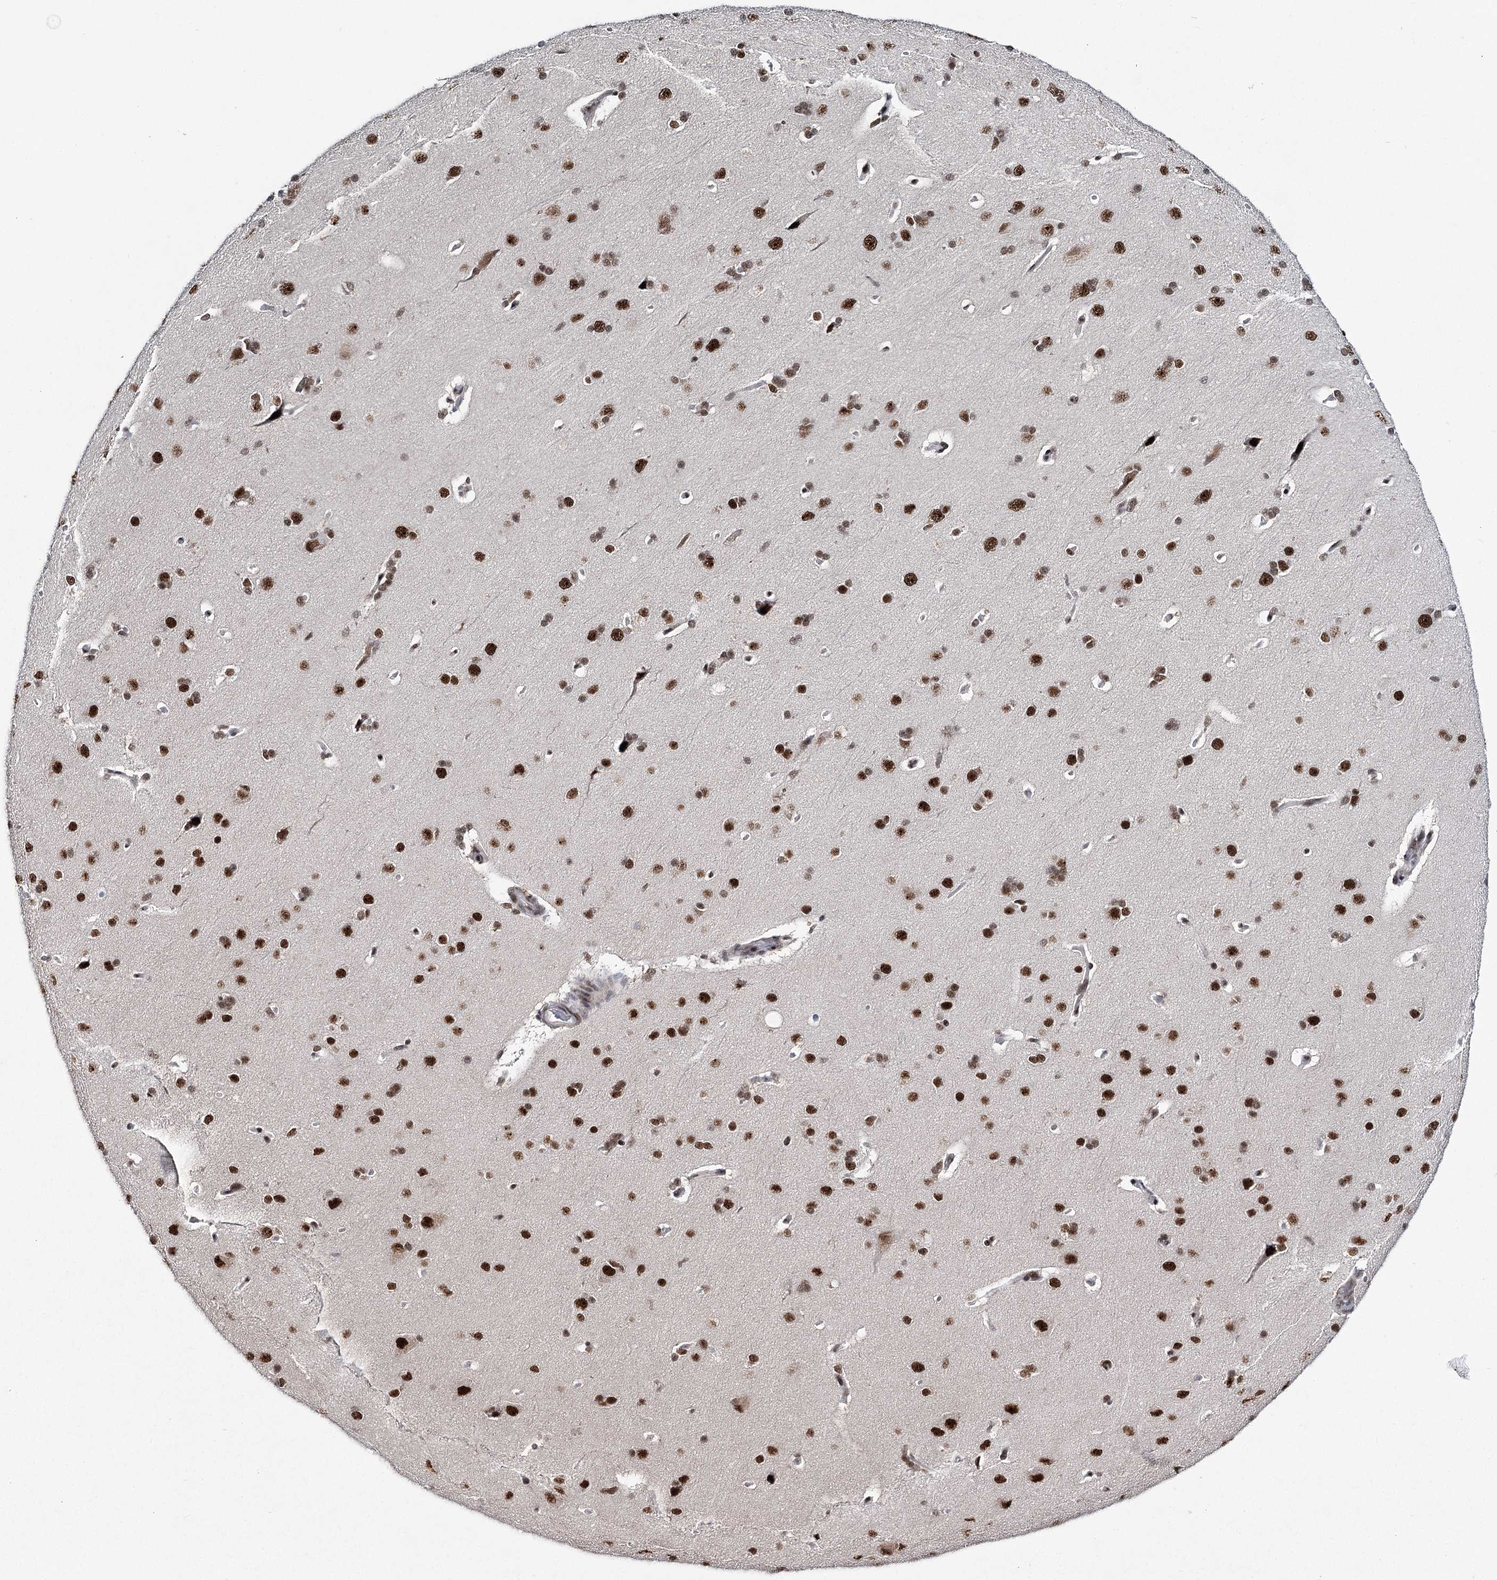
{"staining": {"intensity": "strong", "quantity": ">75%", "location": "nuclear"}, "tissue": "cerebral cortex", "cell_type": "Endothelial cells", "image_type": "normal", "snomed": [{"axis": "morphology", "description": "Normal tissue, NOS"}, {"axis": "topography", "description": "Cerebral cortex"}], "caption": "Immunohistochemical staining of unremarkable cerebral cortex exhibits strong nuclear protein staining in about >75% of endothelial cells.", "gene": "SCAF8", "patient": {"sex": "male", "age": 62}}